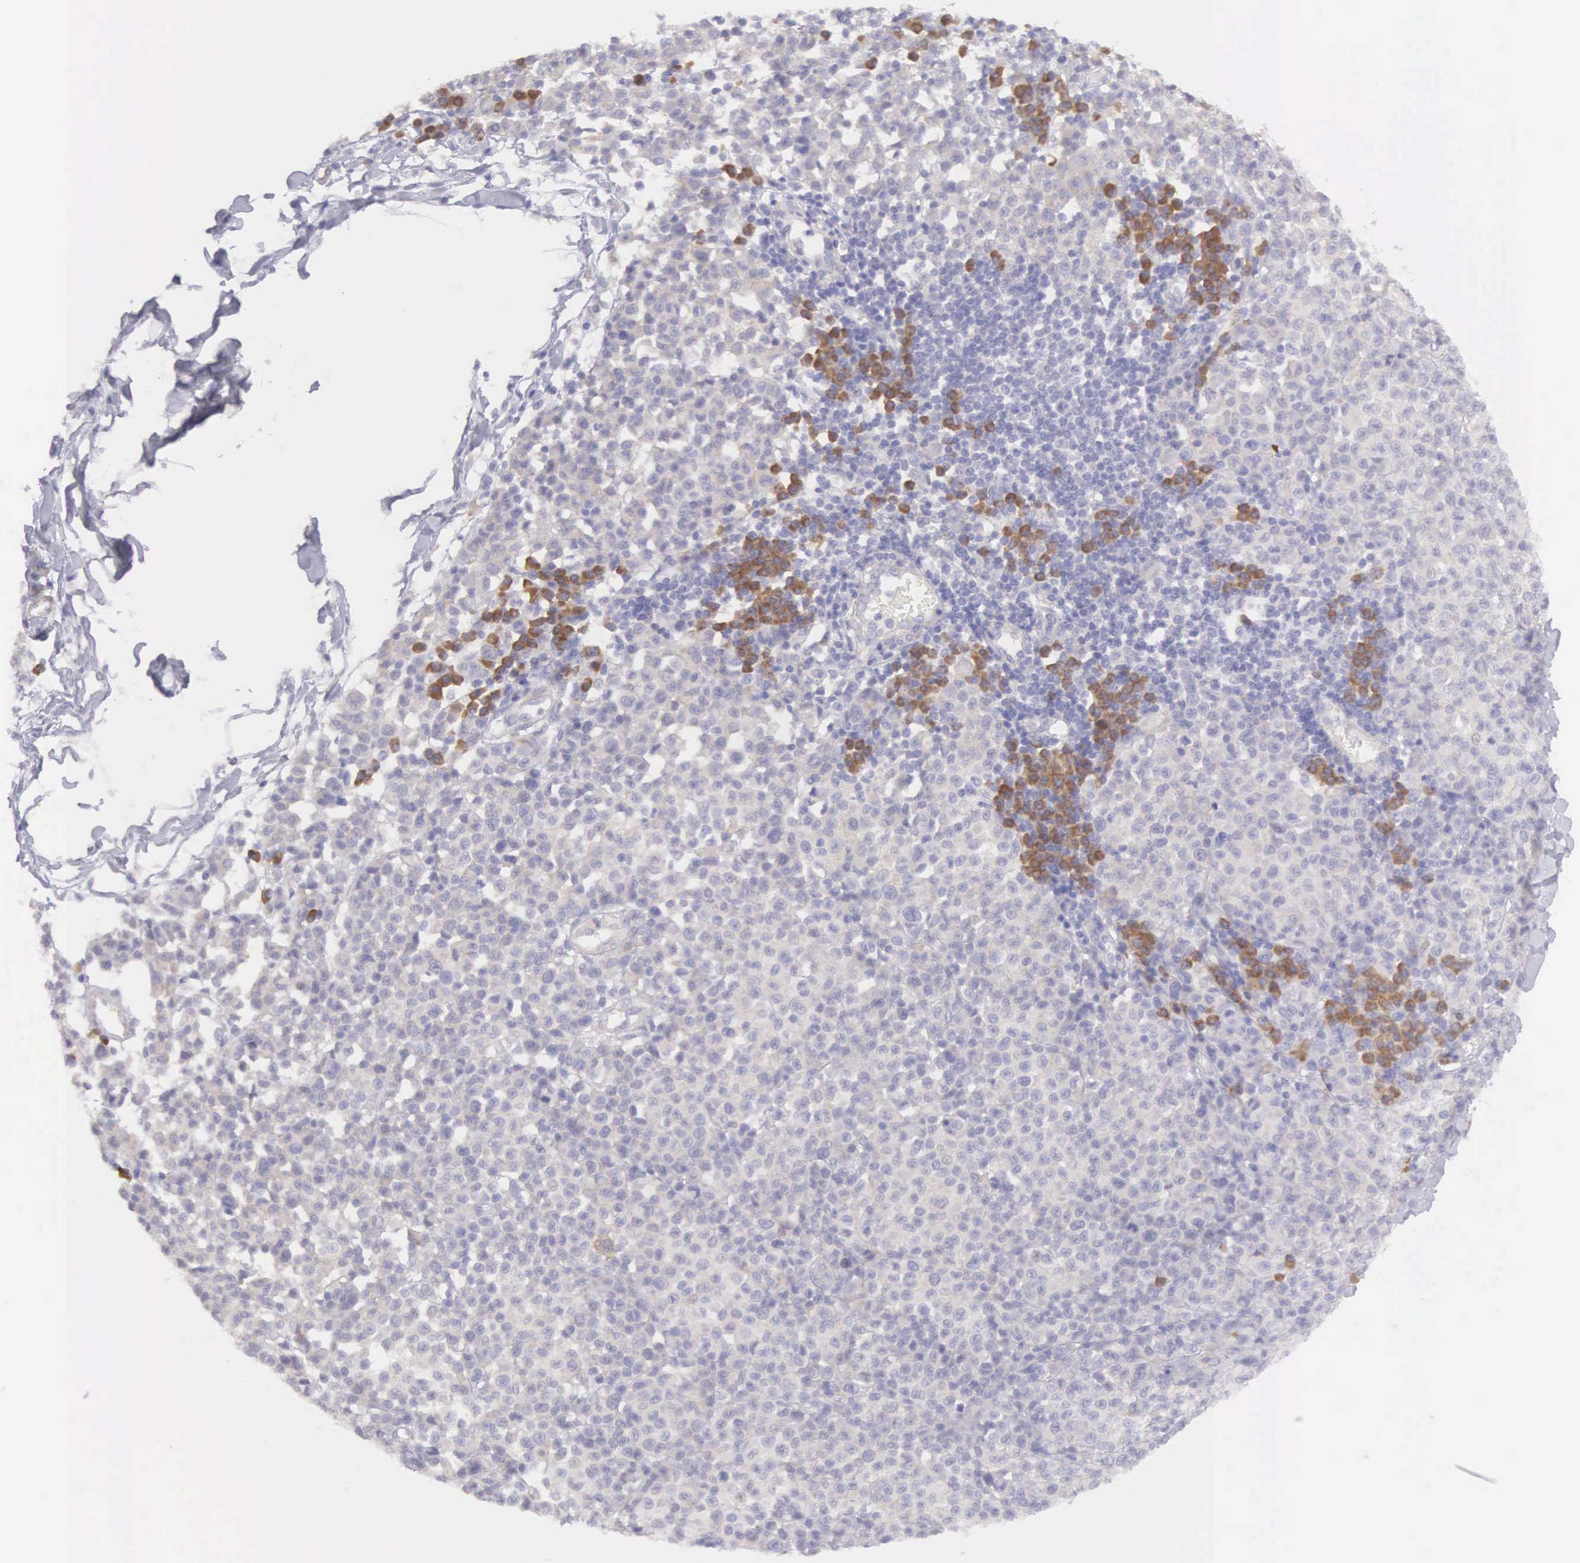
{"staining": {"intensity": "moderate", "quantity": "<25%", "location": "cytoplasmic/membranous"}, "tissue": "melanoma", "cell_type": "Tumor cells", "image_type": "cancer", "snomed": [{"axis": "morphology", "description": "Malignant melanoma, Metastatic site"}, {"axis": "topography", "description": "Skin"}], "caption": "This photomicrograph displays immunohistochemistry staining of malignant melanoma (metastatic site), with low moderate cytoplasmic/membranous expression in approximately <25% of tumor cells.", "gene": "ARFGAP3", "patient": {"sex": "male", "age": 32}}